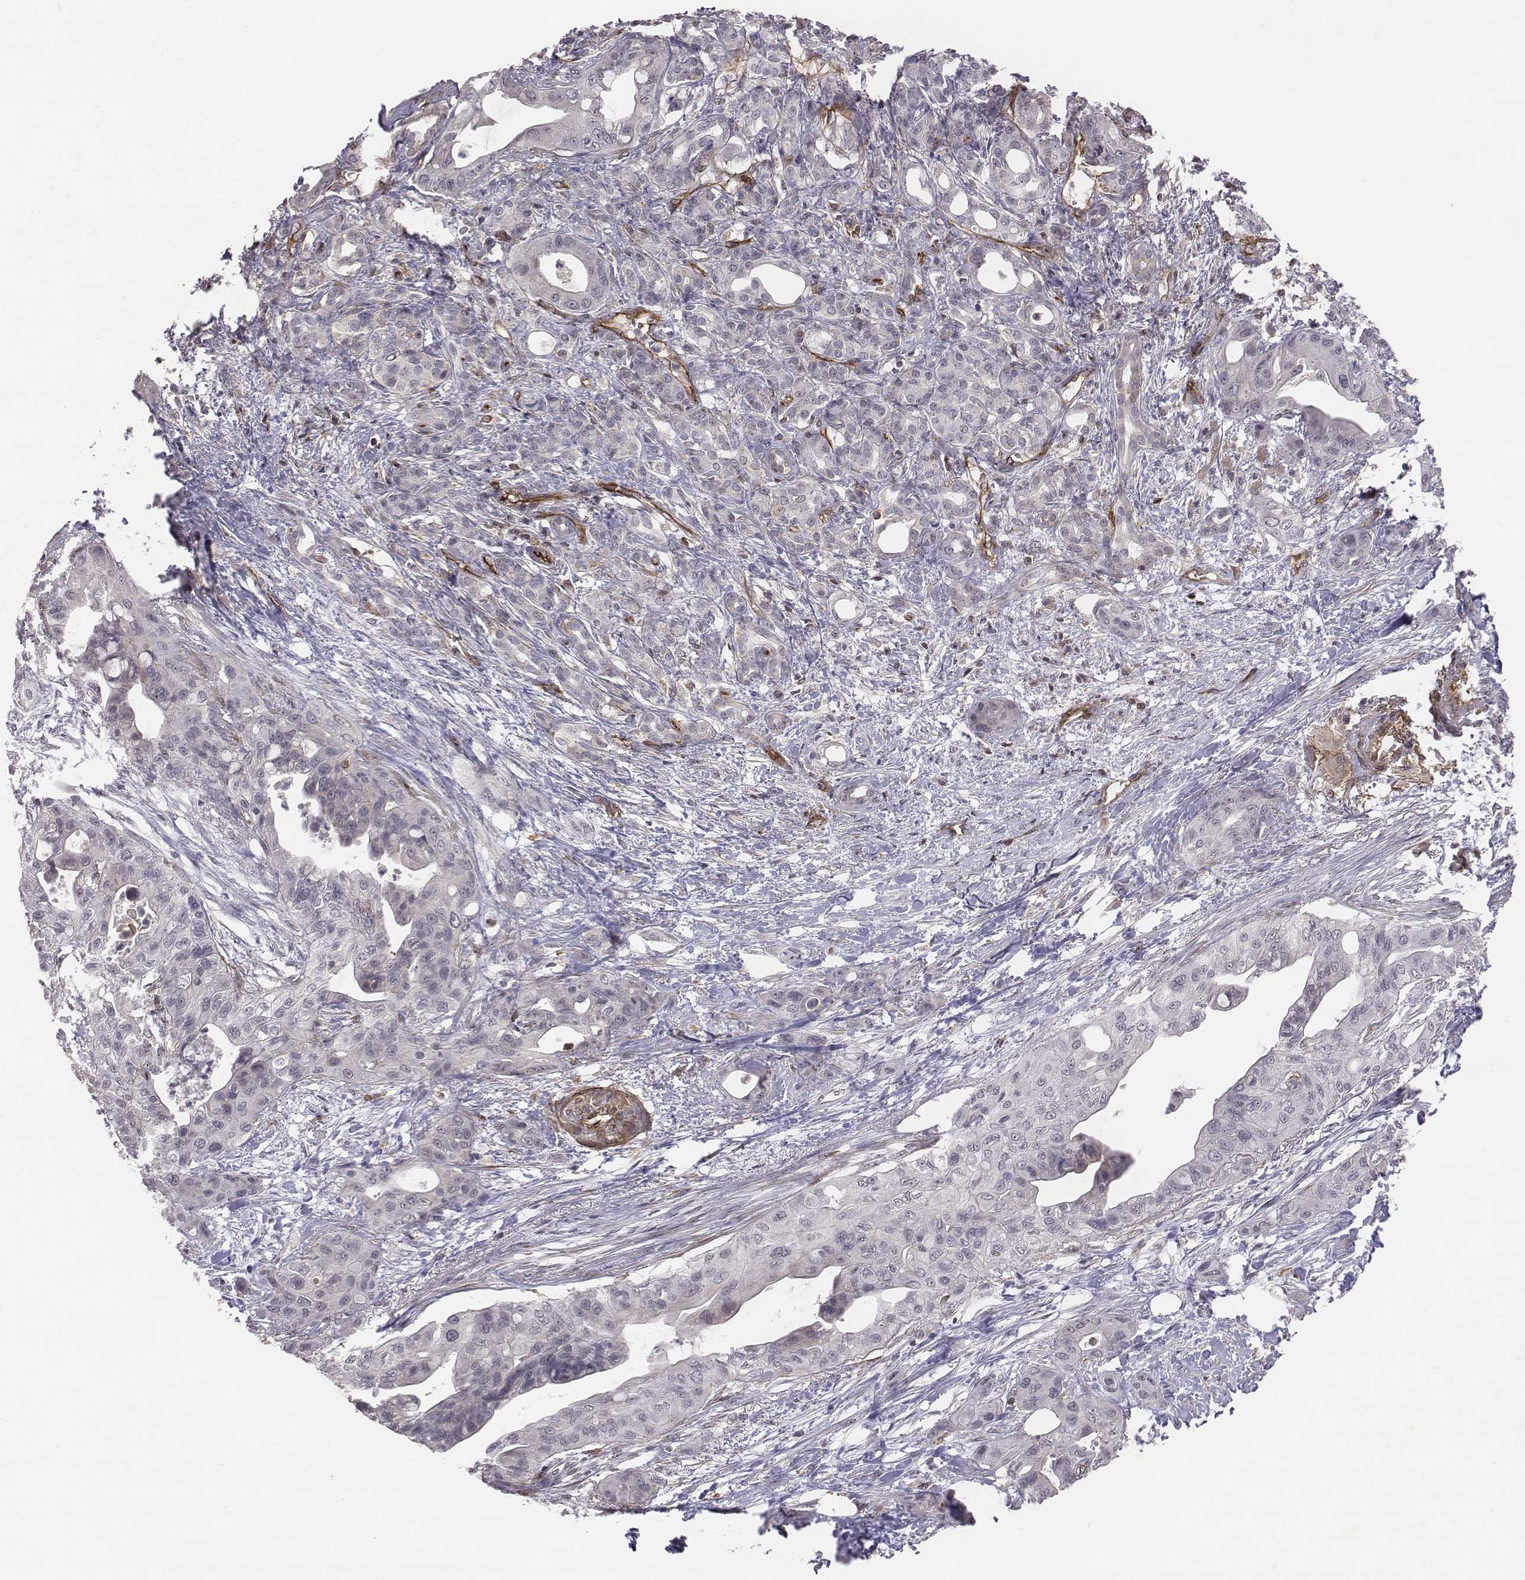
{"staining": {"intensity": "negative", "quantity": "none", "location": "none"}, "tissue": "pancreatic cancer", "cell_type": "Tumor cells", "image_type": "cancer", "snomed": [{"axis": "morphology", "description": "Adenocarcinoma, NOS"}, {"axis": "topography", "description": "Pancreas"}], "caption": "The histopathology image exhibits no staining of tumor cells in pancreatic cancer. Nuclei are stained in blue.", "gene": "PTPRG", "patient": {"sex": "male", "age": 71}}